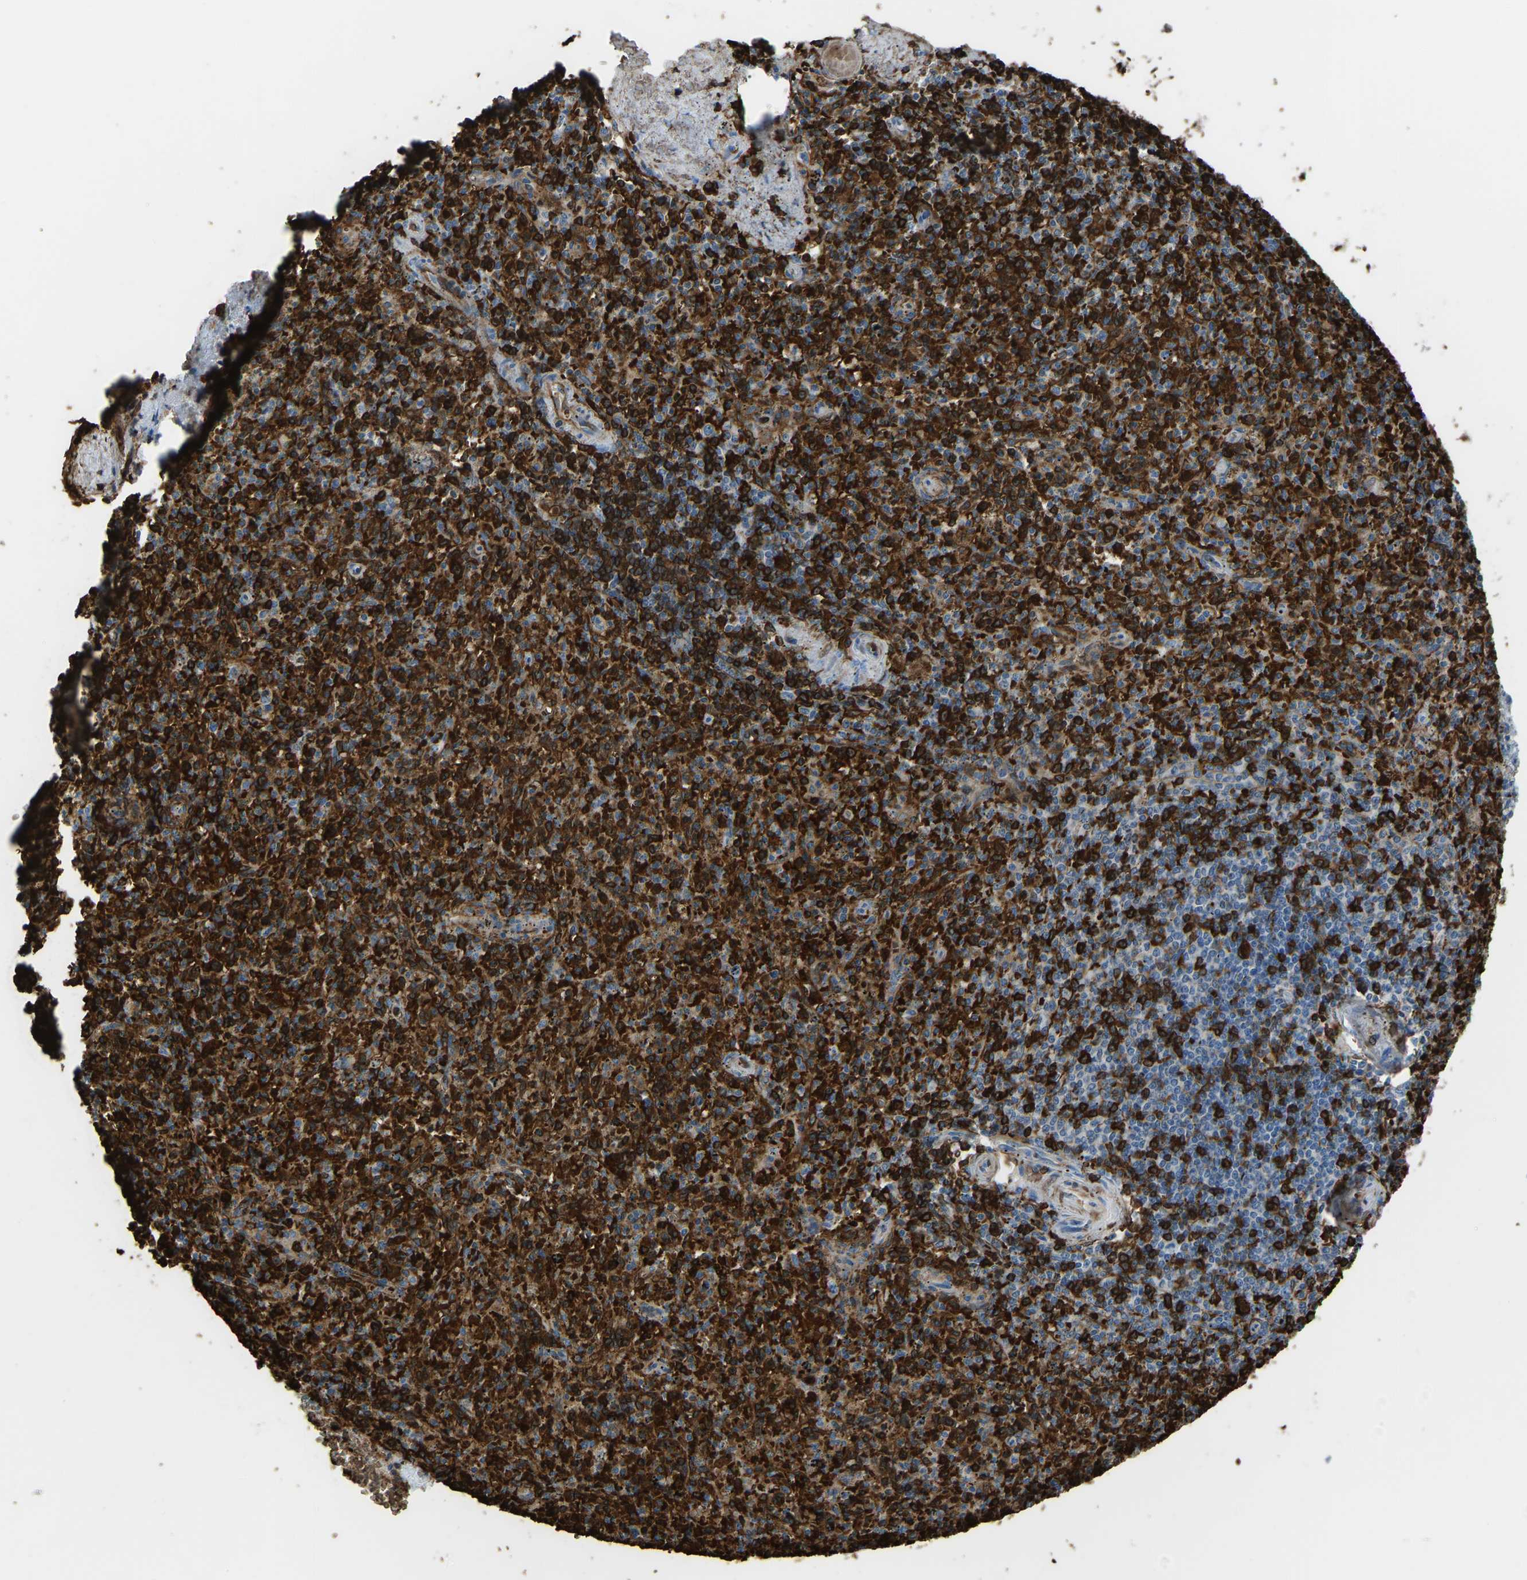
{"staining": {"intensity": "strong", "quantity": ">75%", "location": "cytoplasmic/membranous"}, "tissue": "spleen", "cell_type": "Cells in red pulp", "image_type": "normal", "snomed": [{"axis": "morphology", "description": "Normal tissue, NOS"}, {"axis": "topography", "description": "Spleen"}], "caption": "Immunohistochemistry (IHC) of normal human spleen reveals high levels of strong cytoplasmic/membranous positivity in about >75% of cells in red pulp.", "gene": "PIGS", "patient": {"sex": "male", "age": 72}}